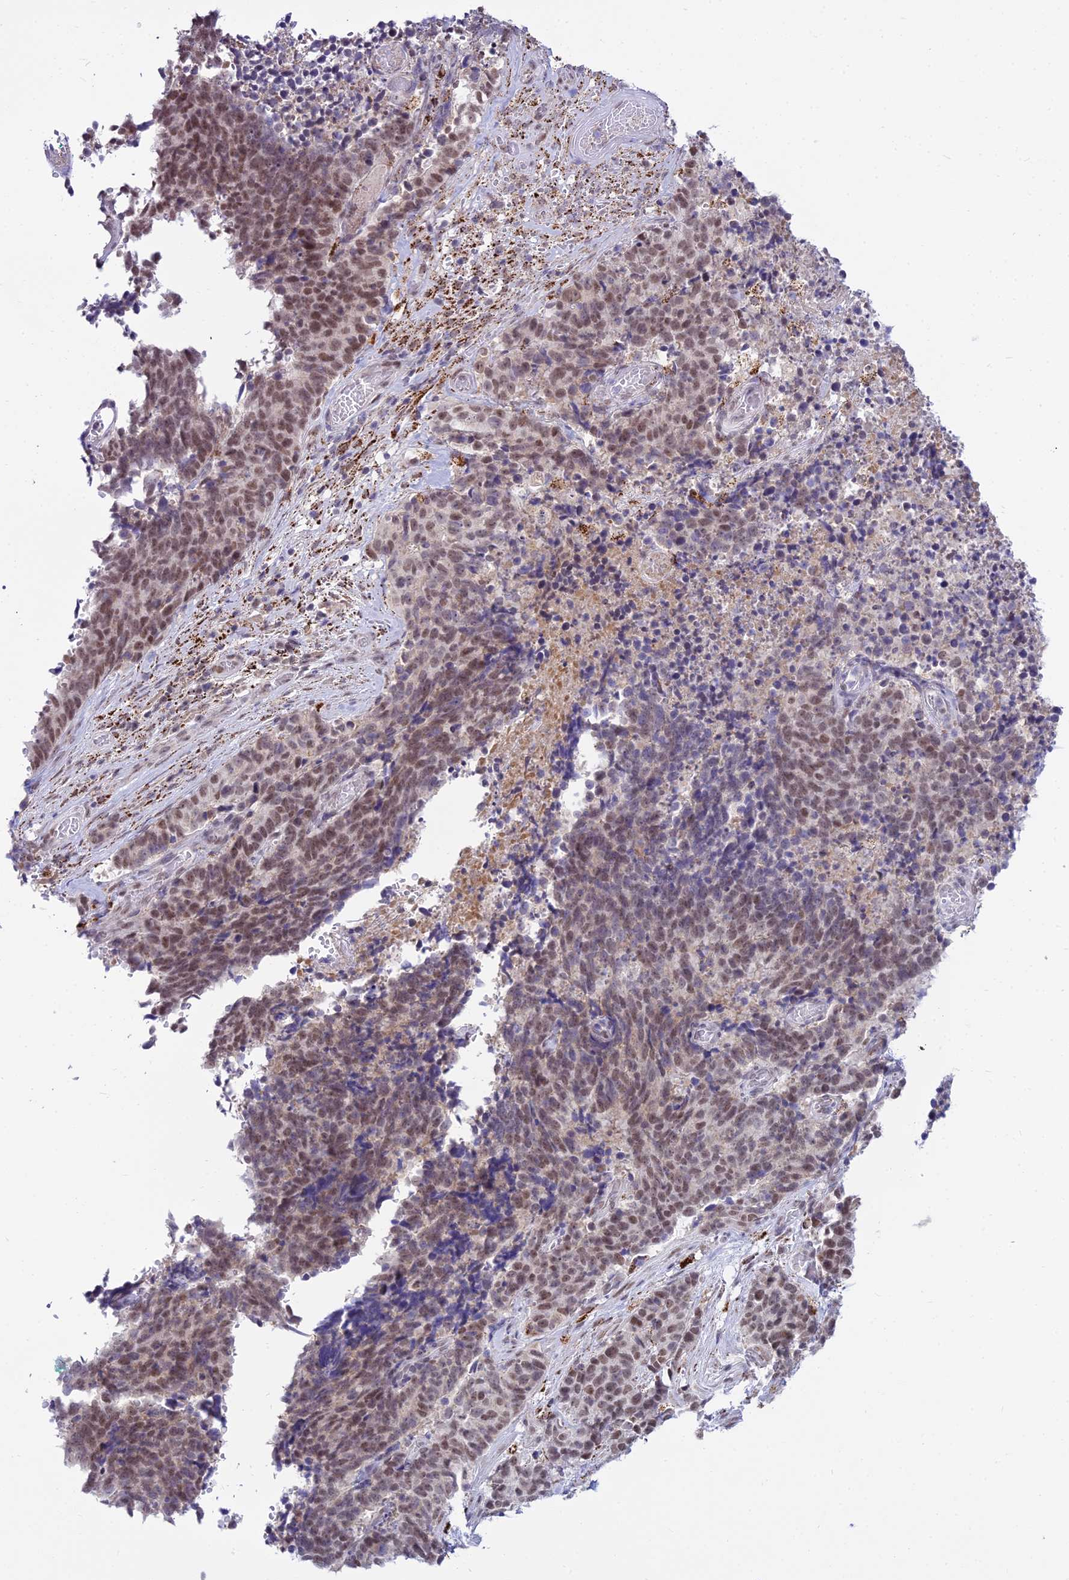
{"staining": {"intensity": "moderate", "quantity": ">75%", "location": "nuclear"}, "tissue": "cervical cancer", "cell_type": "Tumor cells", "image_type": "cancer", "snomed": [{"axis": "morphology", "description": "Squamous cell carcinoma, NOS"}, {"axis": "topography", "description": "Cervix"}], "caption": "Immunohistochemical staining of human cervical squamous cell carcinoma demonstrates medium levels of moderate nuclear expression in about >75% of tumor cells.", "gene": "C6orf163", "patient": {"sex": "female", "age": 29}}